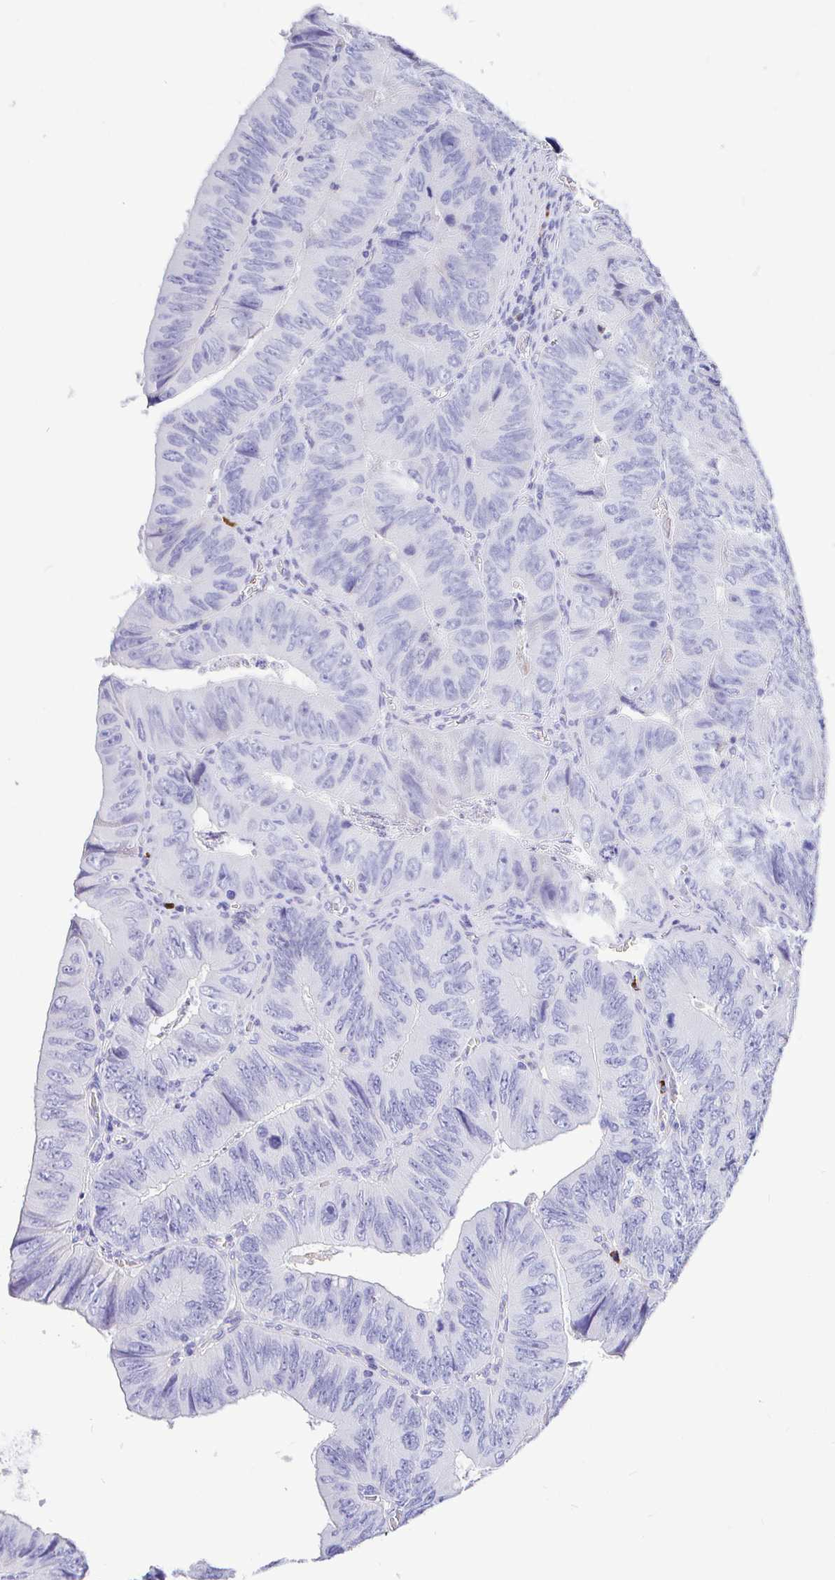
{"staining": {"intensity": "negative", "quantity": "none", "location": "none"}, "tissue": "colorectal cancer", "cell_type": "Tumor cells", "image_type": "cancer", "snomed": [{"axis": "morphology", "description": "Adenocarcinoma, NOS"}, {"axis": "topography", "description": "Colon"}], "caption": "High power microscopy photomicrograph of an IHC photomicrograph of adenocarcinoma (colorectal), revealing no significant staining in tumor cells.", "gene": "CCDC62", "patient": {"sex": "female", "age": 84}}